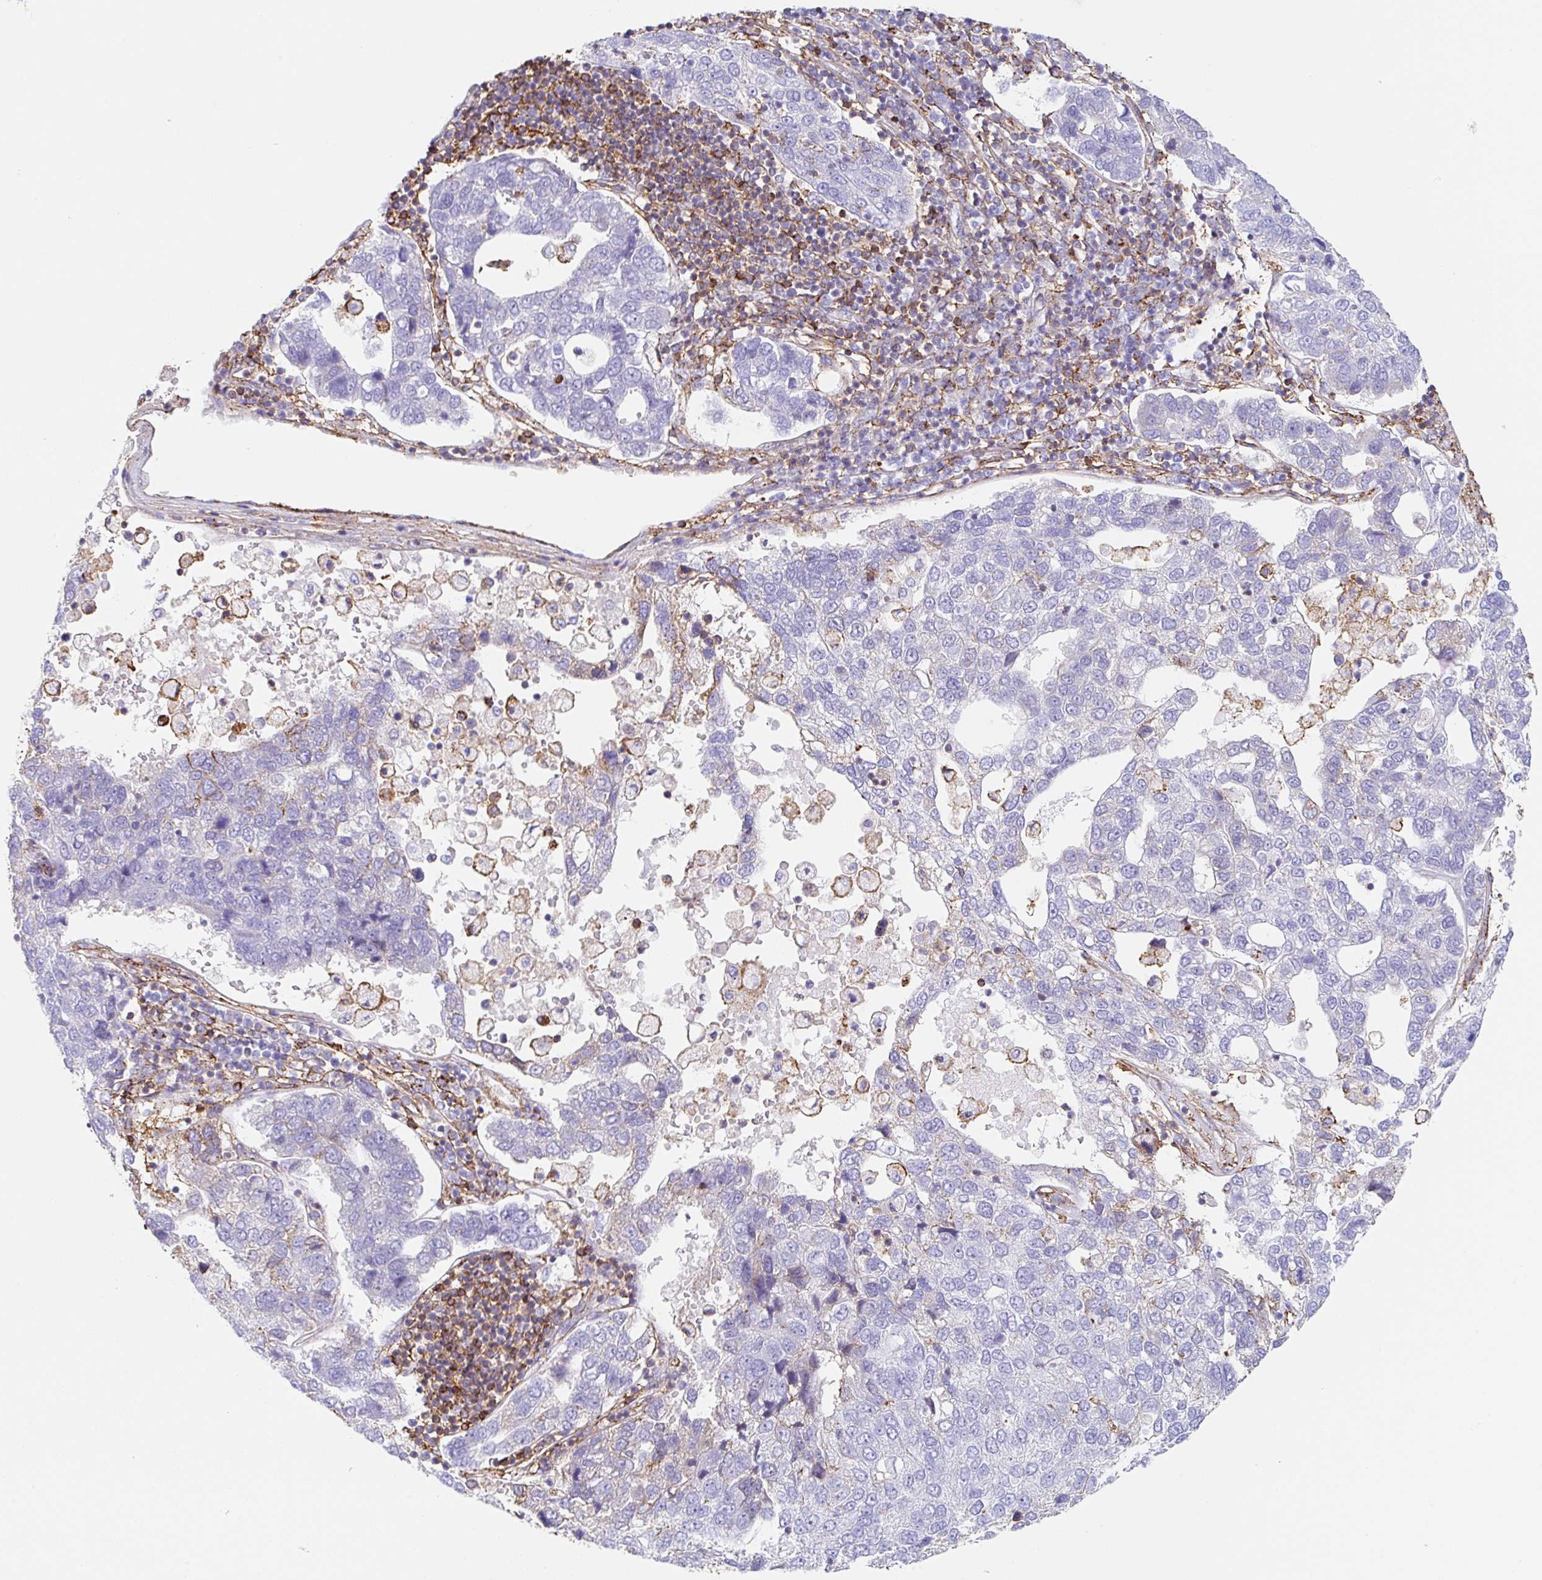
{"staining": {"intensity": "negative", "quantity": "none", "location": "none"}, "tissue": "pancreatic cancer", "cell_type": "Tumor cells", "image_type": "cancer", "snomed": [{"axis": "morphology", "description": "Adenocarcinoma, NOS"}, {"axis": "topography", "description": "Pancreas"}], "caption": "High magnification brightfield microscopy of adenocarcinoma (pancreatic) stained with DAB (3,3'-diaminobenzidine) (brown) and counterstained with hematoxylin (blue): tumor cells show no significant positivity. (DAB immunohistochemistry visualized using brightfield microscopy, high magnification).", "gene": "MTTP", "patient": {"sex": "female", "age": 61}}